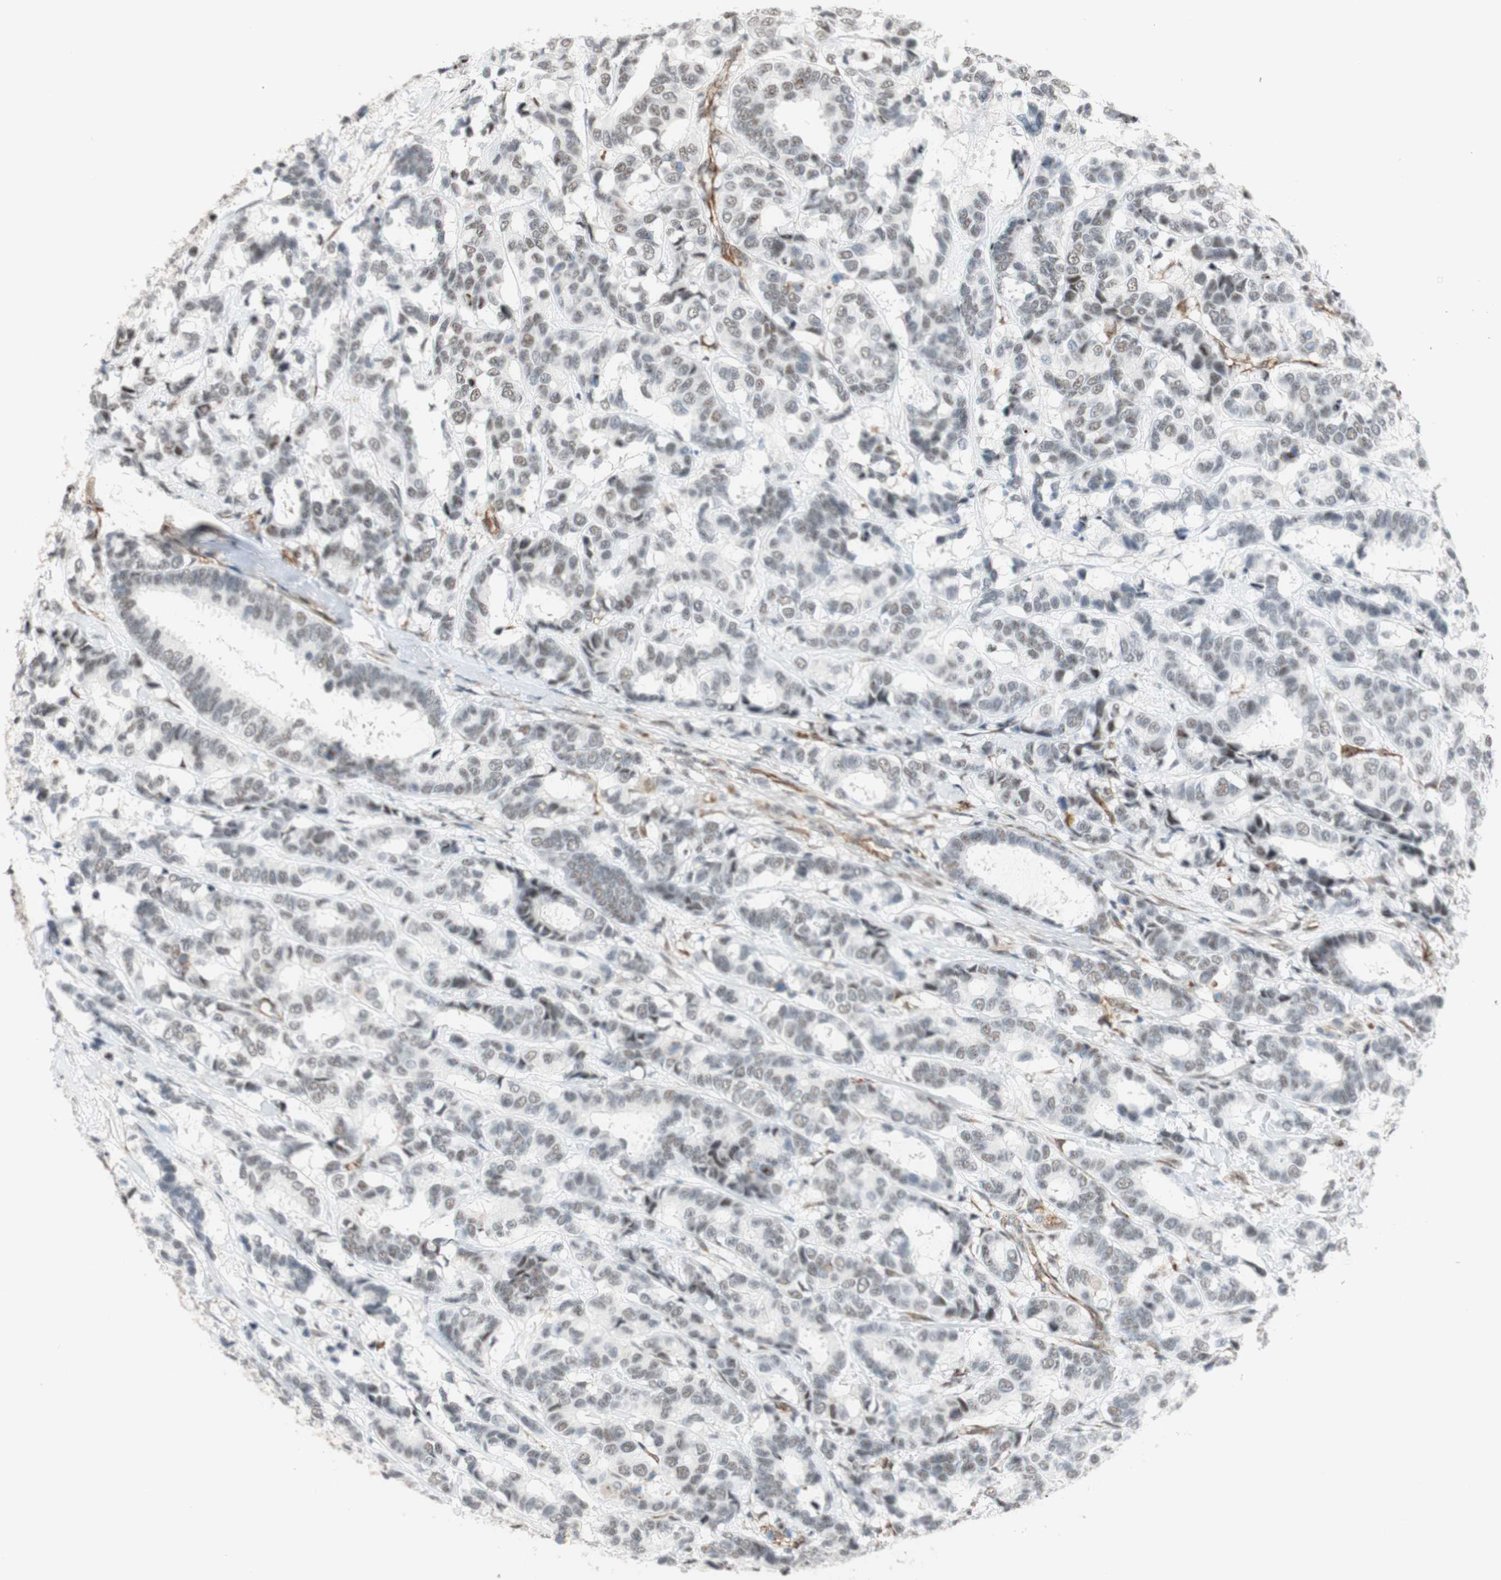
{"staining": {"intensity": "negative", "quantity": "none", "location": "none"}, "tissue": "breast cancer", "cell_type": "Tumor cells", "image_type": "cancer", "snomed": [{"axis": "morphology", "description": "Duct carcinoma"}, {"axis": "topography", "description": "Breast"}], "caption": "DAB (3,3'-diaminobenzidine) immunohistochemical staining of breast invasive ductal carcinoma shows no significant expression in tumor cells. (Brightfield microscopy of DAB (3,3'-diaminobenzidine) immunohistochemistry (IHC) at high magnification).", "gene": "SAP18", "patient": {"sex": "female", "age": 87}}